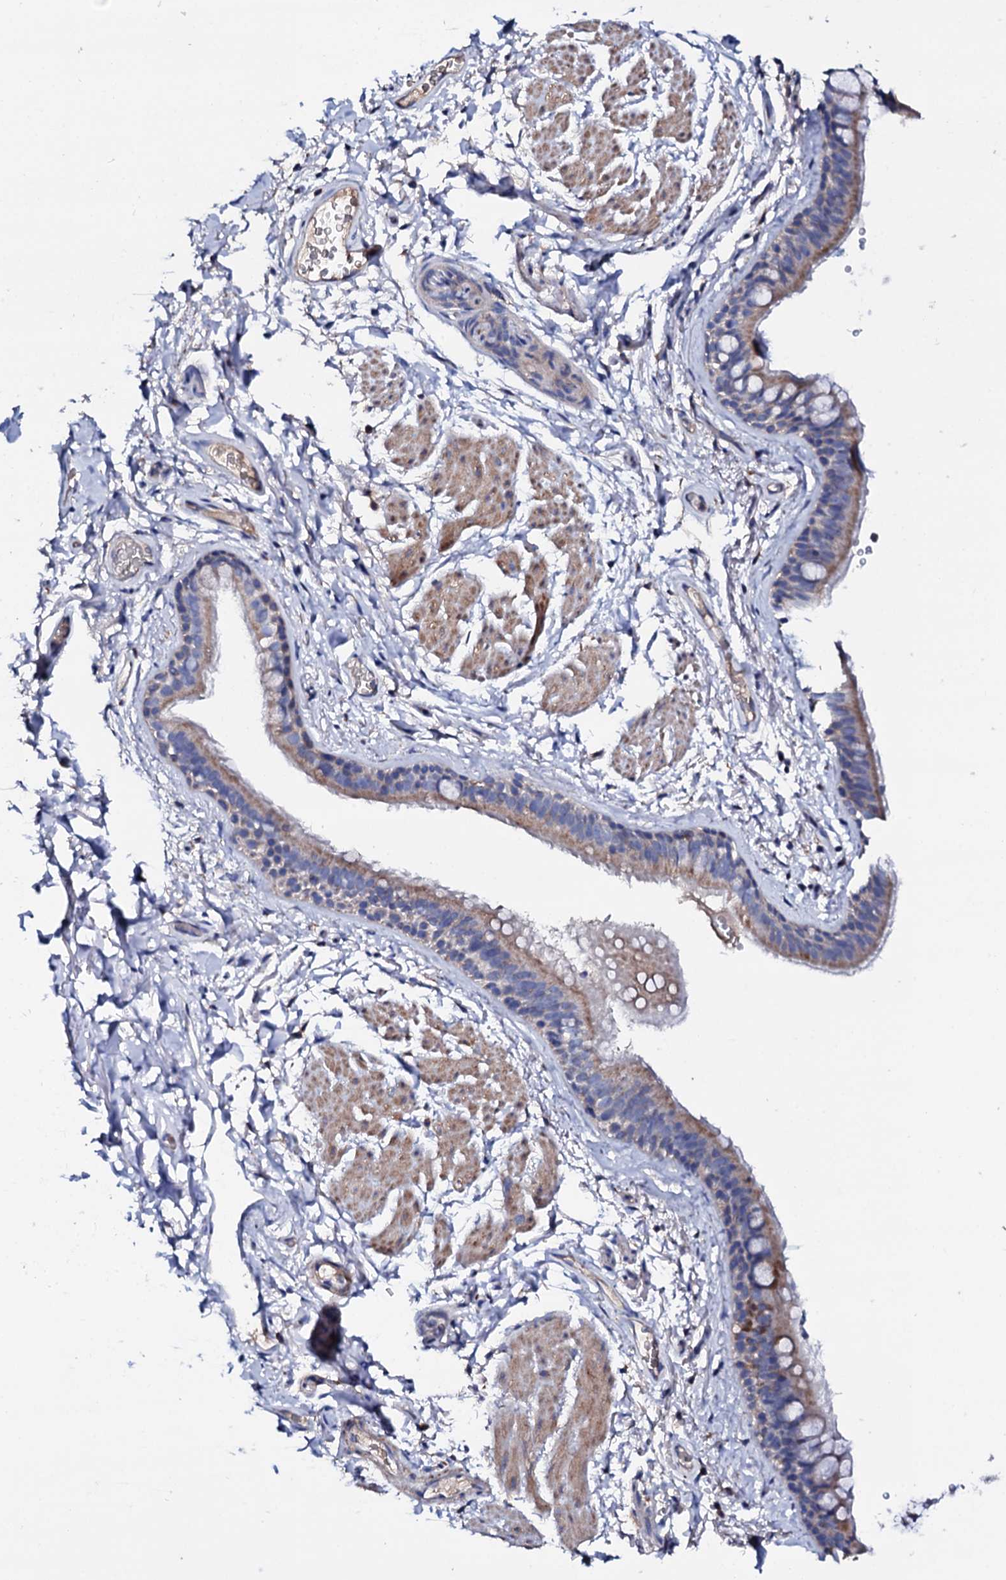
{"staining": {"intensity": "moderate", "quantity": "25%-75%", "location": "cytoplasmic/membranous"}, "tissue": "bronchus", "cell_type": "Respiratory epithelial cells", "image_type": "normal", "snomed": [{"axis": "morphology", "description": "Normal tissue, NOS"}, {"axis": "topography", "description": "Cartilage tissue"}], "caption": "The micrograph demonstrates a brown stain indicating the presence of a protein in the cytoplasmic/membranous of respiratory epithelial cells in bronchus.", "gene": "TCAF2C", "patient": {"sex": "male", "age": 63}}